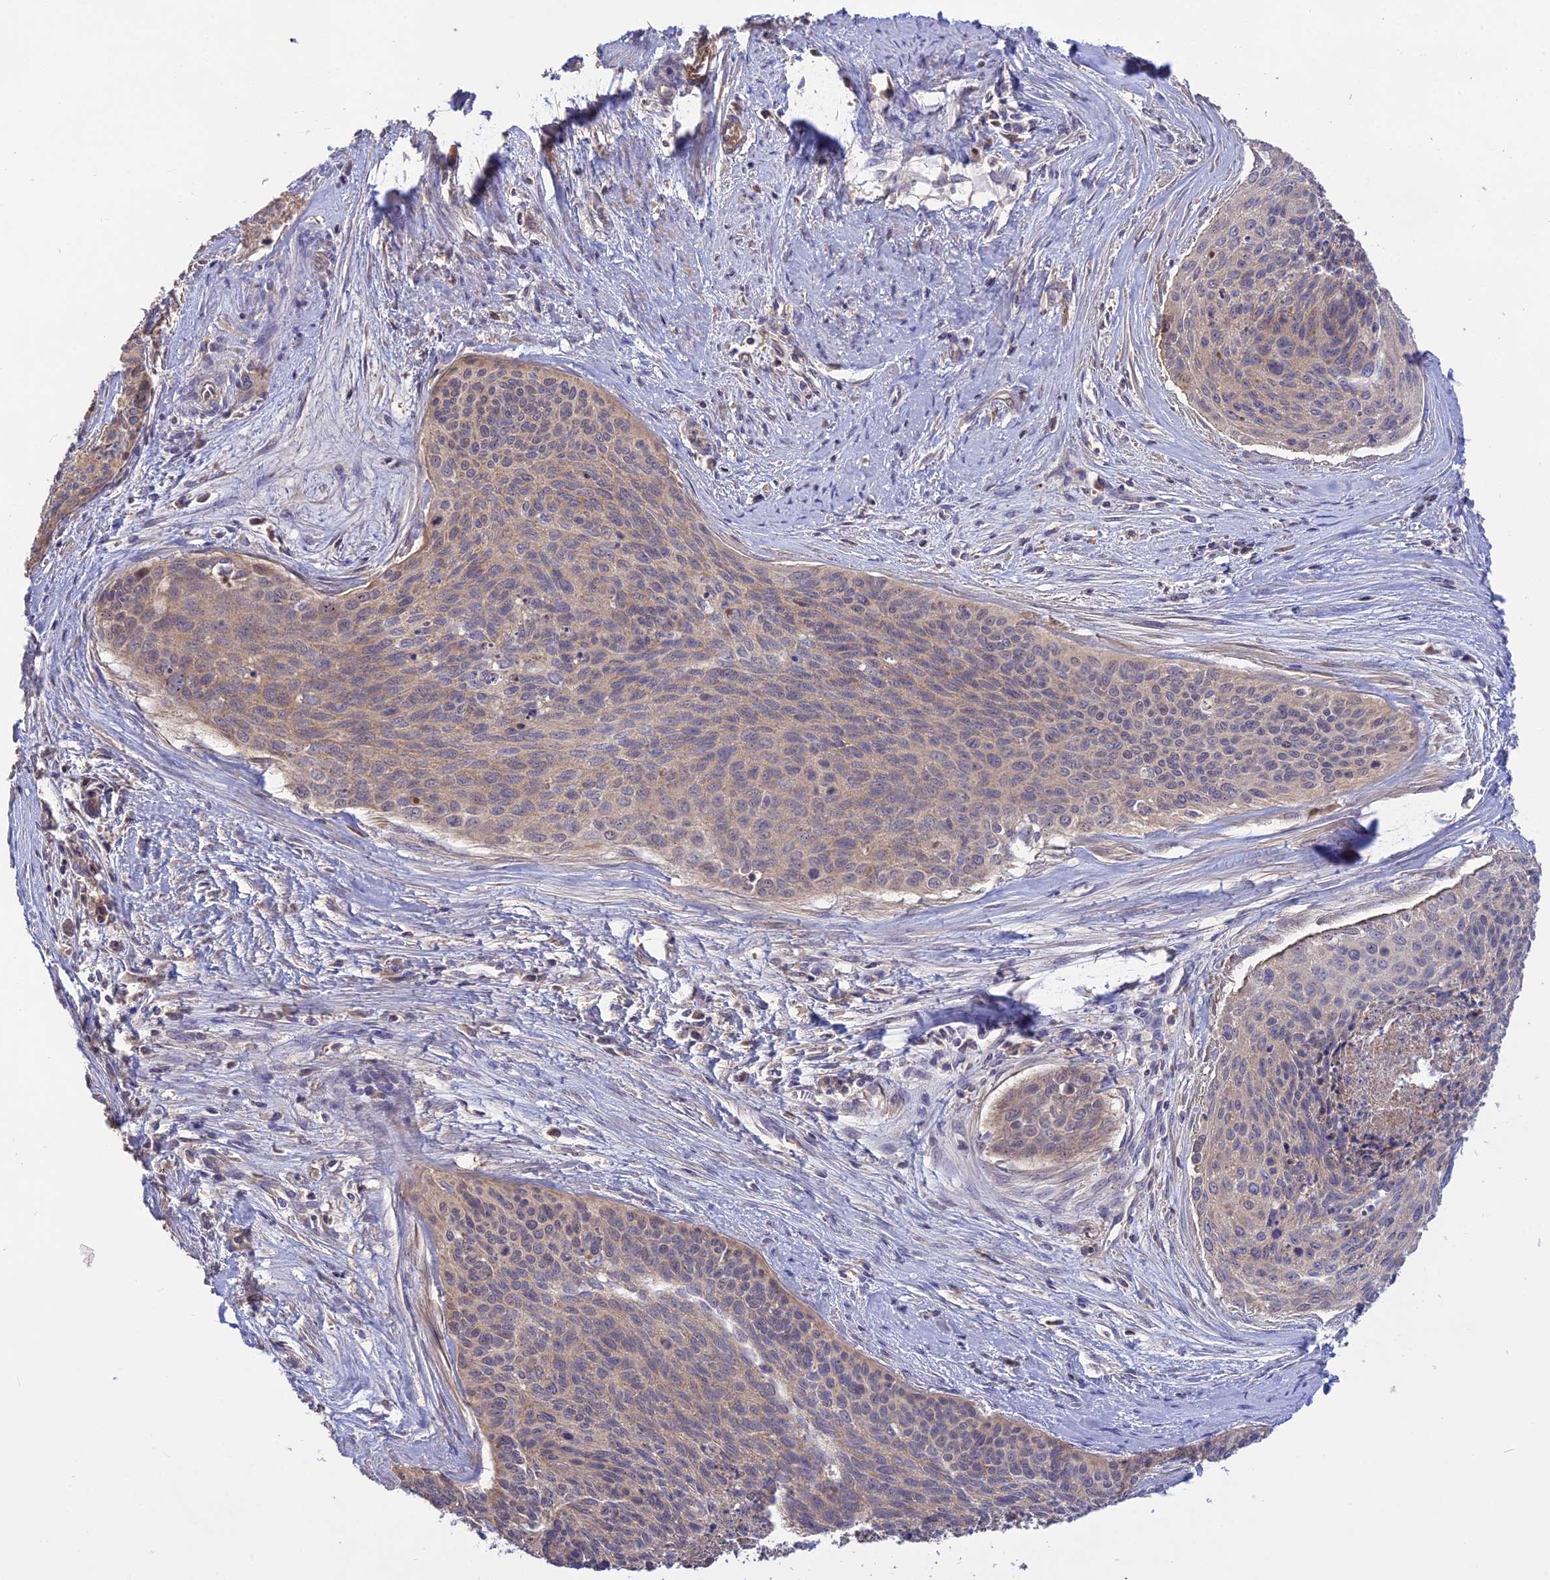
{"staining": {"intensity": "weak", "quantity": "<25%", "location": "cytoplasmic/membranous"}, "tissue": "cervical cancer", "cell_type": "Tumor cells", "image_type": "cancer", "snomed": [{"axis": "morphology", "description": "Squamous cell carcinoma, NOS"}, {"axis": "topography", "description": "Cervix"}], "caption": "Immunohistochemistry micrograph of human squamous cell carcinoma (cervical) stained for a protein (brown), which exhibits no expression in tumor cells.", "gene": "NUDT8", "patient": {"sex": "female", "age": 55}}